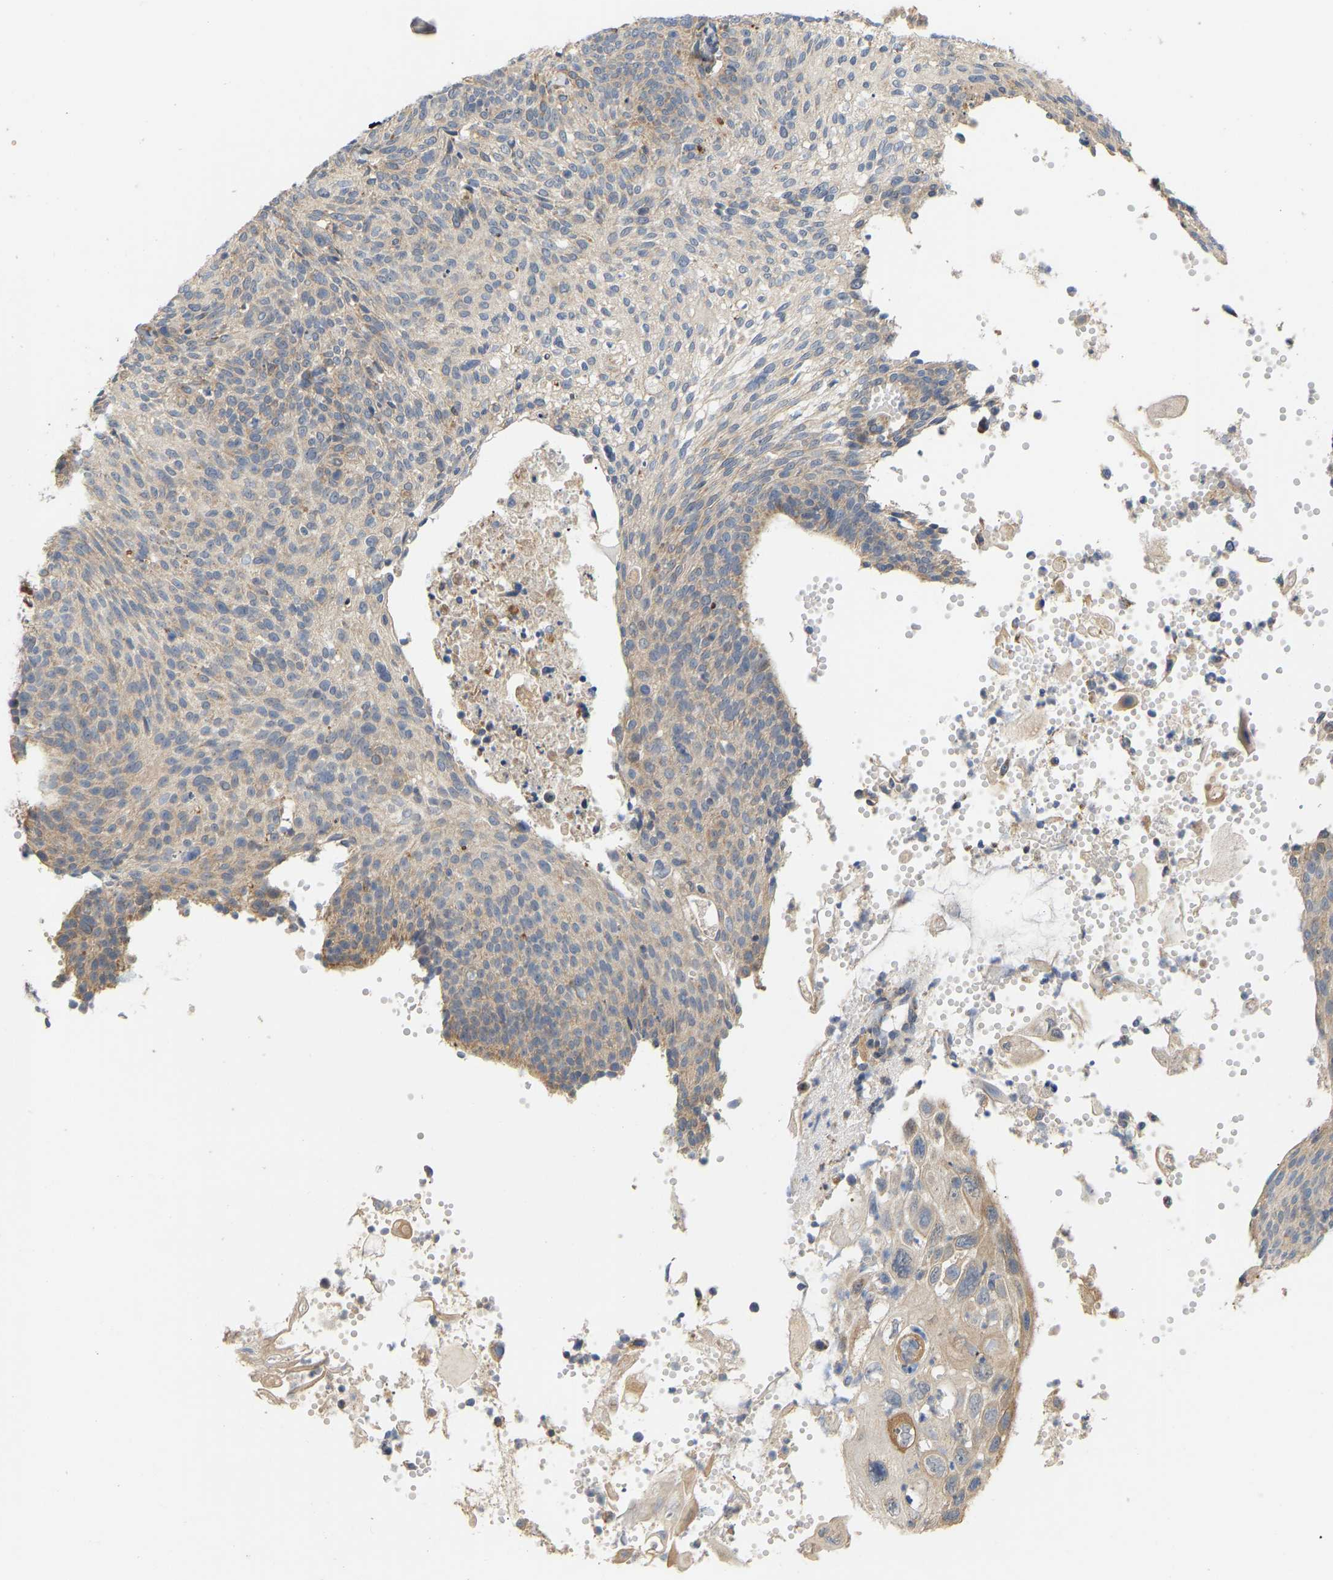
{"staining": {"intensity": "weak", "quantity": "<25%", "location": "cytoplasmic/membranous"}, "tissue": "cervical cancer", "cell_type": "Tumor cells", "image_type": "cancer", "snomed": [{"axis": "morphology", "description": "Squamous cell carcinoma, NOS"}, {"axis": "topography", "description": "Cervix"}], "caption": "Immunohistochemistry of human squamous cell carcinoma (cervical) displays no staining in tumor cells. (DAB (3,3'-diaminobenzidine) IHC, high magnification).", "gene": "HACD2", "patient": {"sex": "female", "age": 70}}